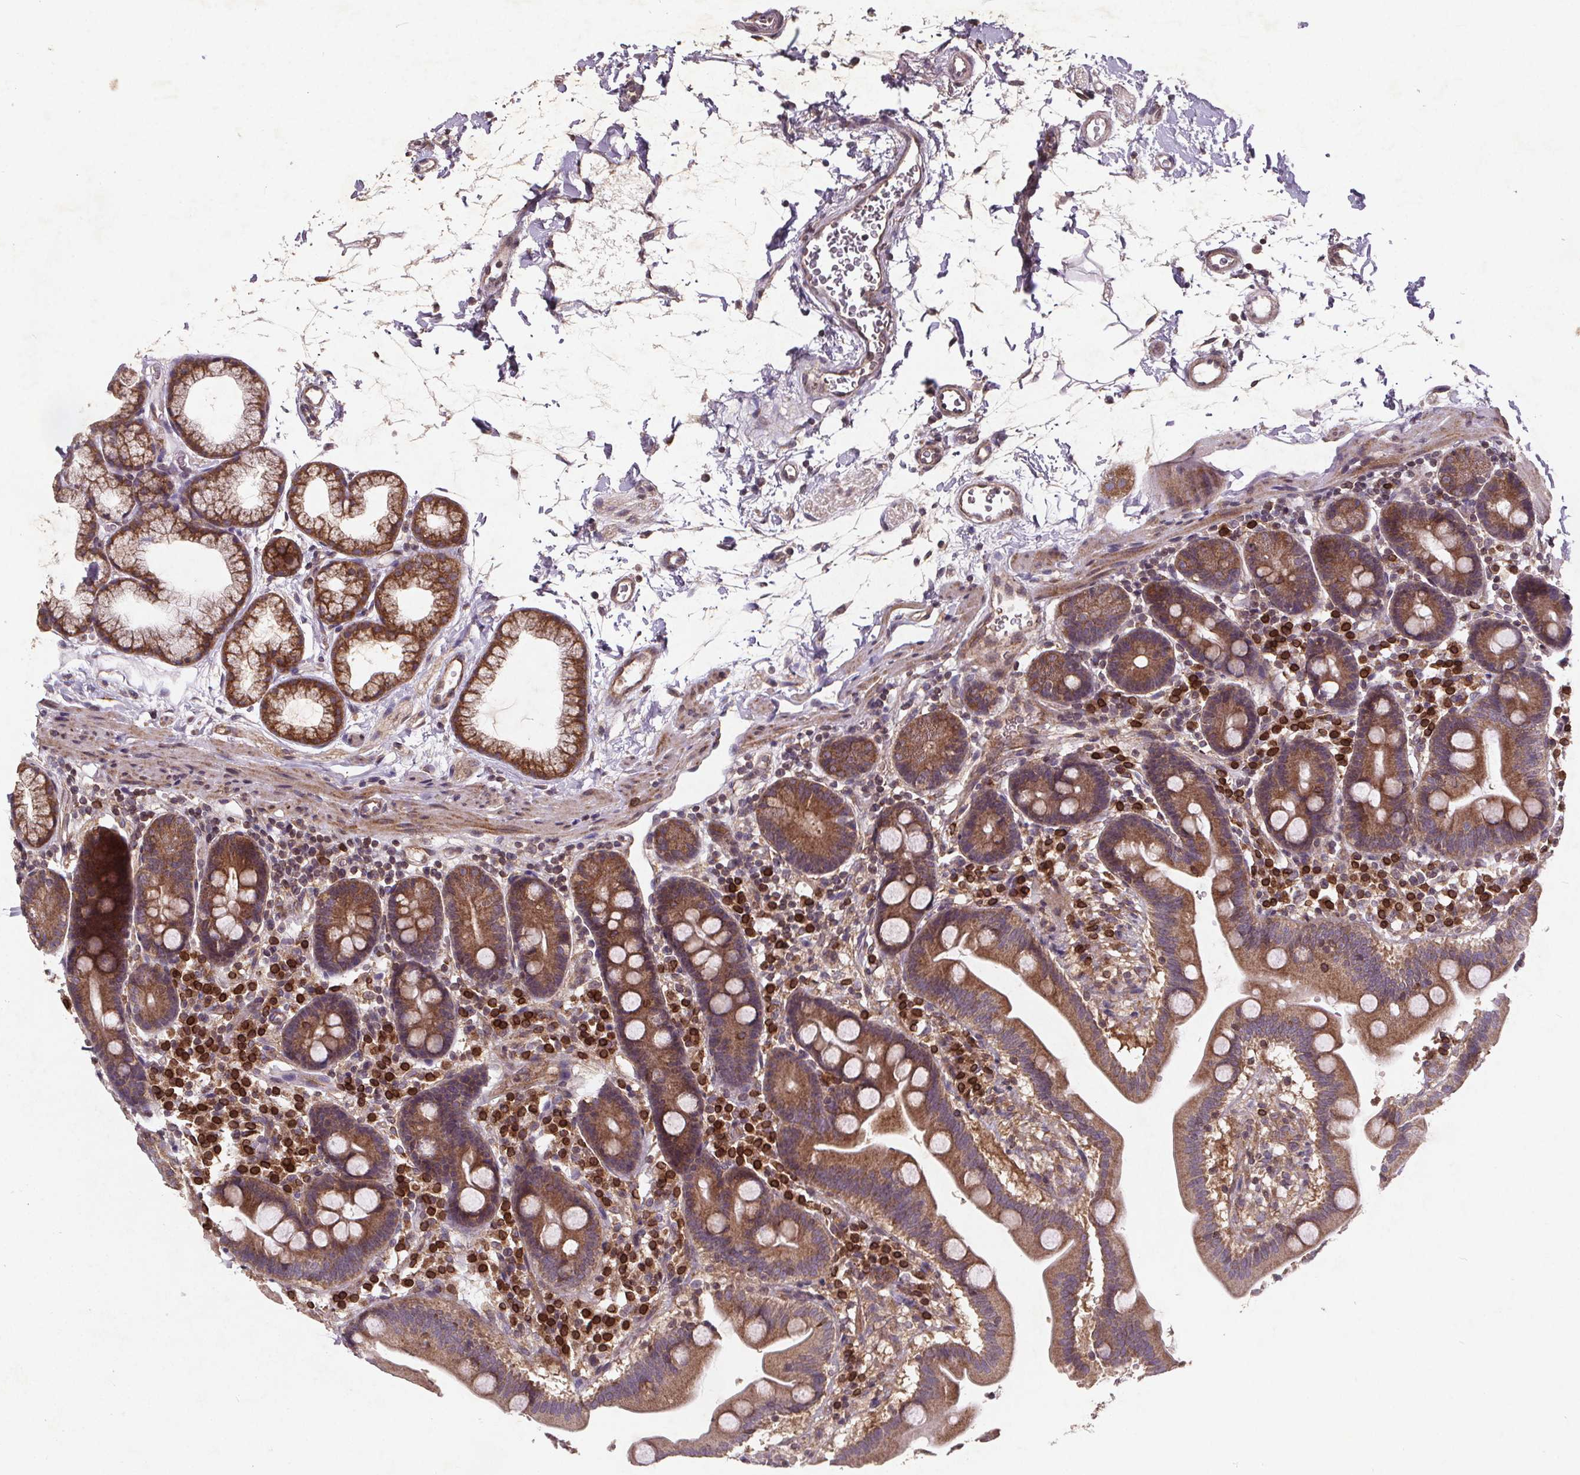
{"staining": {"intensity": "moderate", "quantity": ">75%", "location": "cytoplasmic/membranous"}, "tissue": "duodenum", "cell_type": "Glandular cells", "image_type": "normal", "snomed": [{"axis": "morphology", "description": "Normal tissue, NOS"}, {"axis": "topography", "description": "Pancreas"}, {"axis": "topography", "description": "Duodenum"}], "caption": "Duodenum stained with DAB IHC demonstrates medium levels of moderate cytoplasmic/membranous expression in approximately >75% of glandular cells.", "gene": "STRN3", "patient": {"sex": "male", "age": 59}}